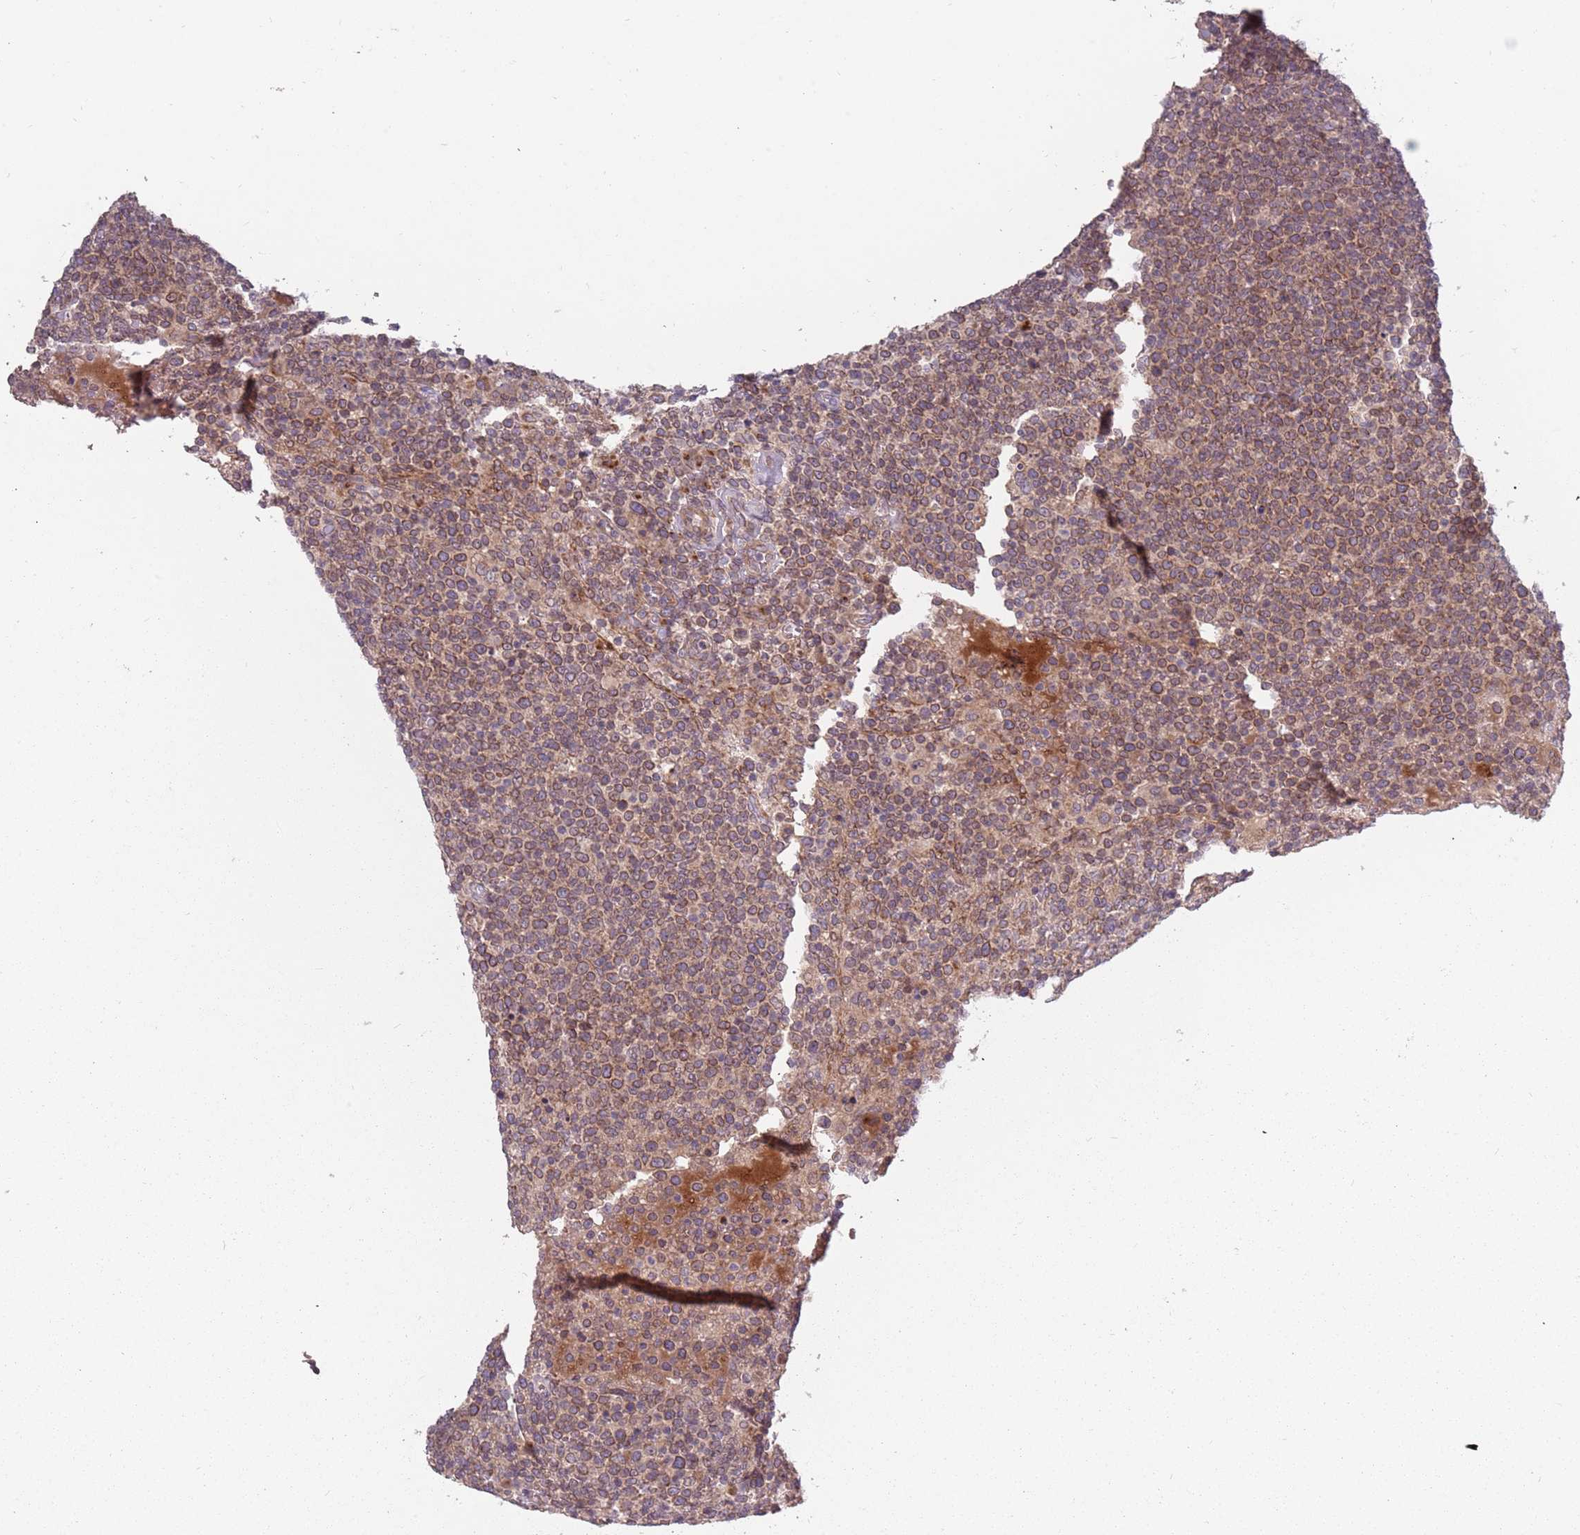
{"staining": {"intensity": "moderate", "quantity": ">75%", "location": "cytoplasmic/membranous"}, "tissue": "lymphoma", "cell_type": "Tumor cells", "image_type": "cancer", "snomed": [{"axis": "morphology", "description": "Malignant lymphoma, non-Hodgkin's type, High grade"}, {"axis": "topography", "description": "Lymph node"}], "caption": "This is an image of immunohistochemistry staining of malignant lymphoma, non-Hodgkin's type (high-grade), which shows moderate positivity in the cytoplasmic/membranous of tumor cells.", "gene": "PLD6", "patient": {"sex": "male", "age": 61}}